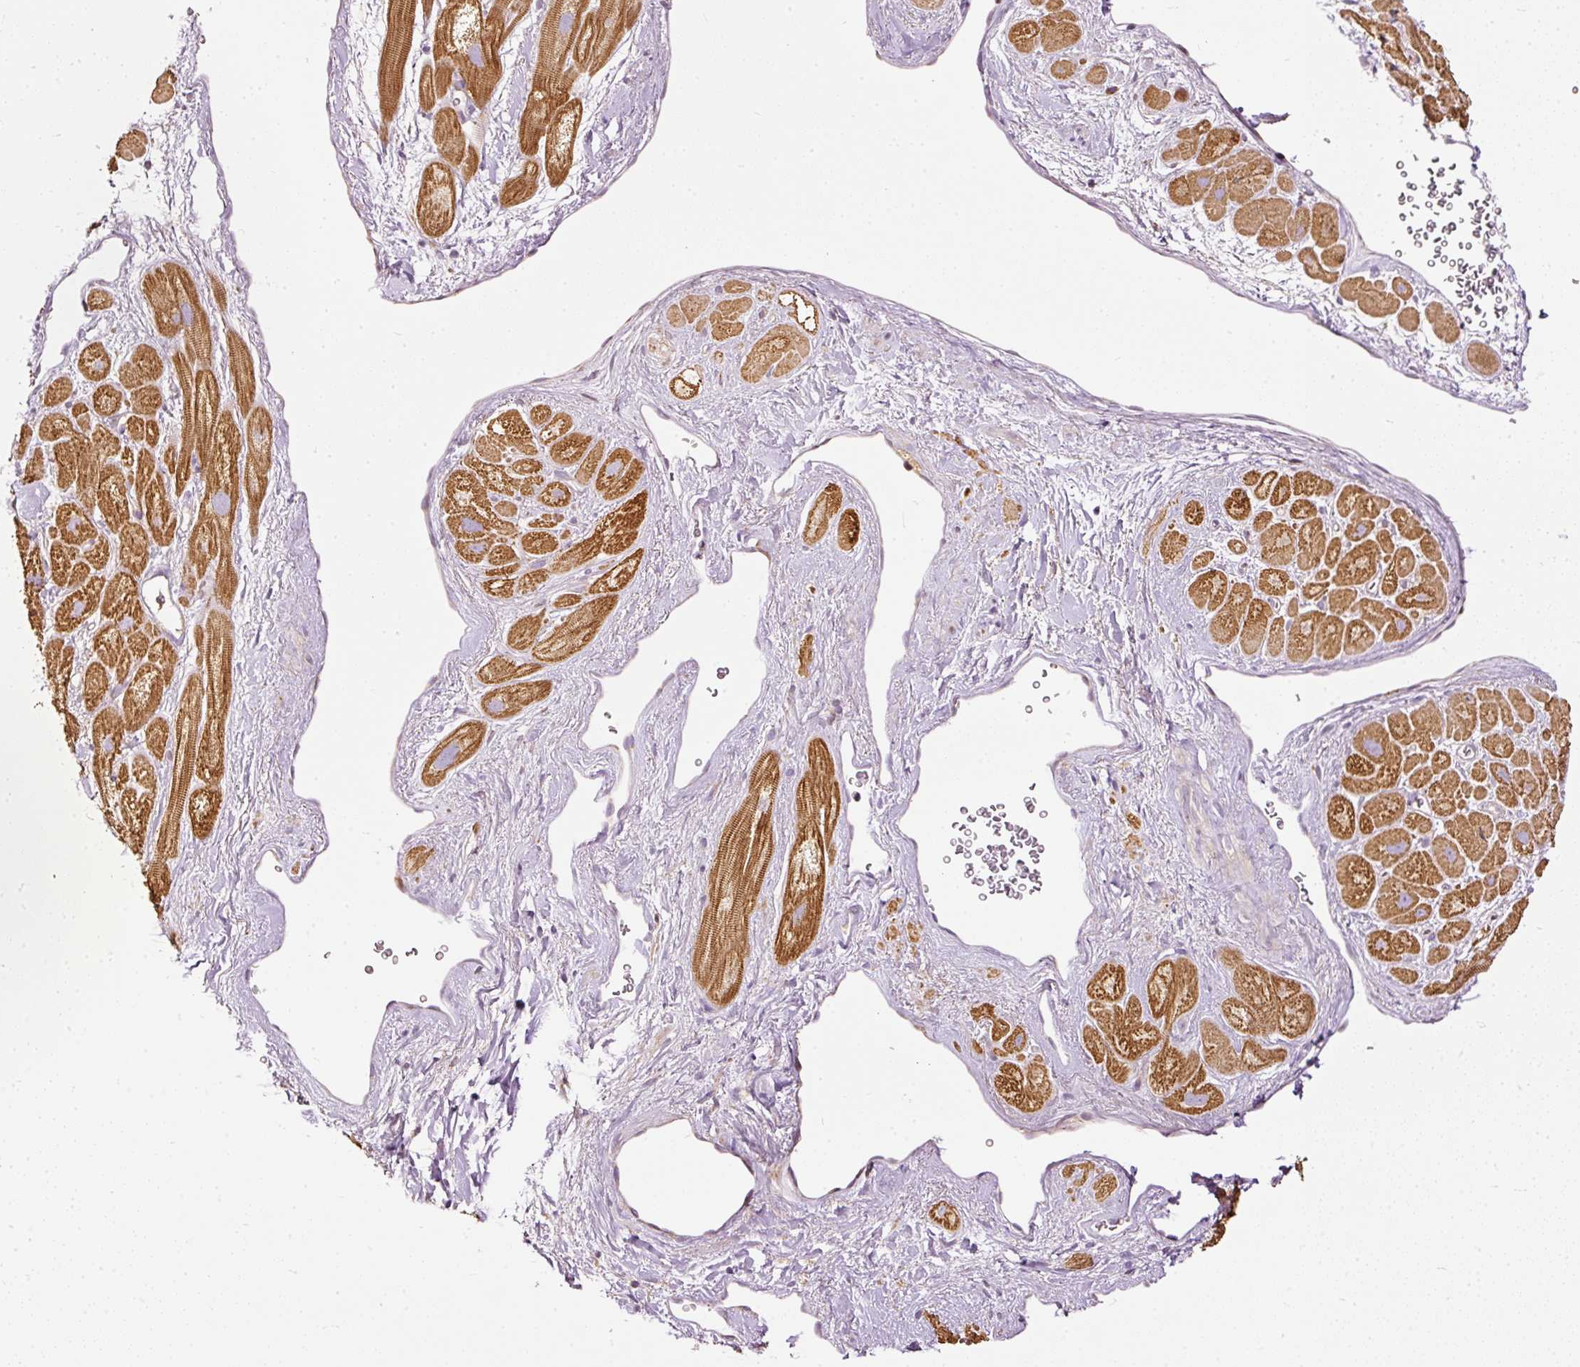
{"staining": {"intensity": "strong", "quantity": ">75%", "location": "cytoplasmic/membranous"}, "tissue": "heart muscle", "cell_type": "Cardiomyocytes", "image_type": "normal", "snomed": [{"axis": "morphology", "description": "Normal tissue, NOS"}, {"axis": "topography", "description": "Heart"}], "caption": "DAB immunohistochemical staining of benign human heart muscle exhibits strong cytoplasmic/membranous protein staining in approximately >75% of cardiomyocytes.", "gene": "PAQR9", "patient": {"sex": "male", "age": 49}}